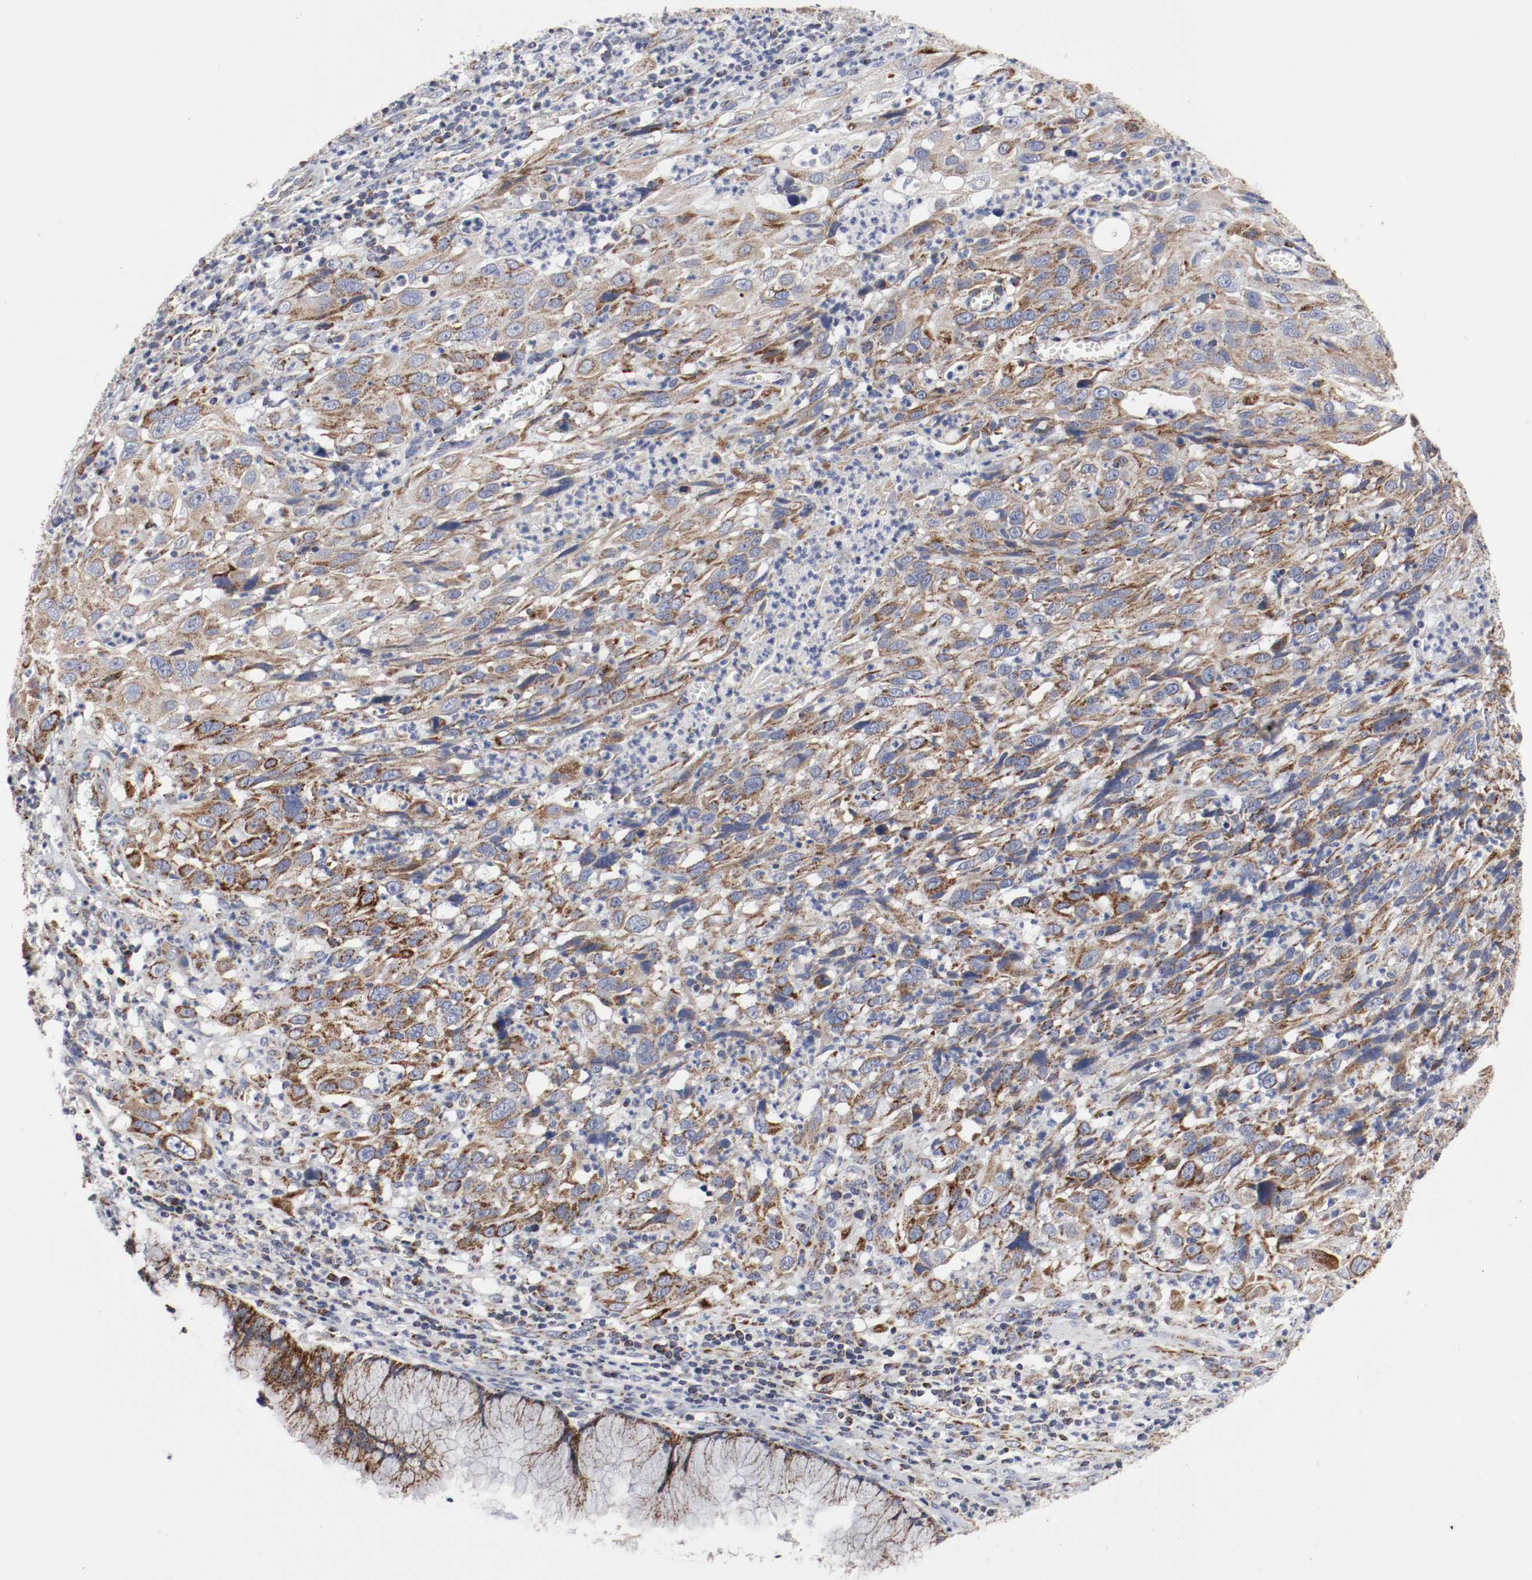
{"staining": {"intensity": "moderate", "quantity": ">75%", "location": "cytoplasmic/membranous"}, "tissue": "cervical cancer", "cell_type": "Tumor cells", "image_type": "cancer", "snomed": [{"axis": "morphology", "description": "Squamous cell carcinoma, NOS"}, {"axis": "topography", "description": "Cervix"}], "caption": "Immunohistochemical staining of human squamous cell carcinoma (cervical) shows medium levels of moderate cytoplasmic/membranous positivity in approximately >75% of tumor cells. The staining is performed using DAB (3,3'-diaminobenzidine) brown chromogen to label protein expression. The nuclei are counter-stained blue using hematoxylin.", "gene": "AFG3L2", "patient": {"sex": "female", "age": 32}}